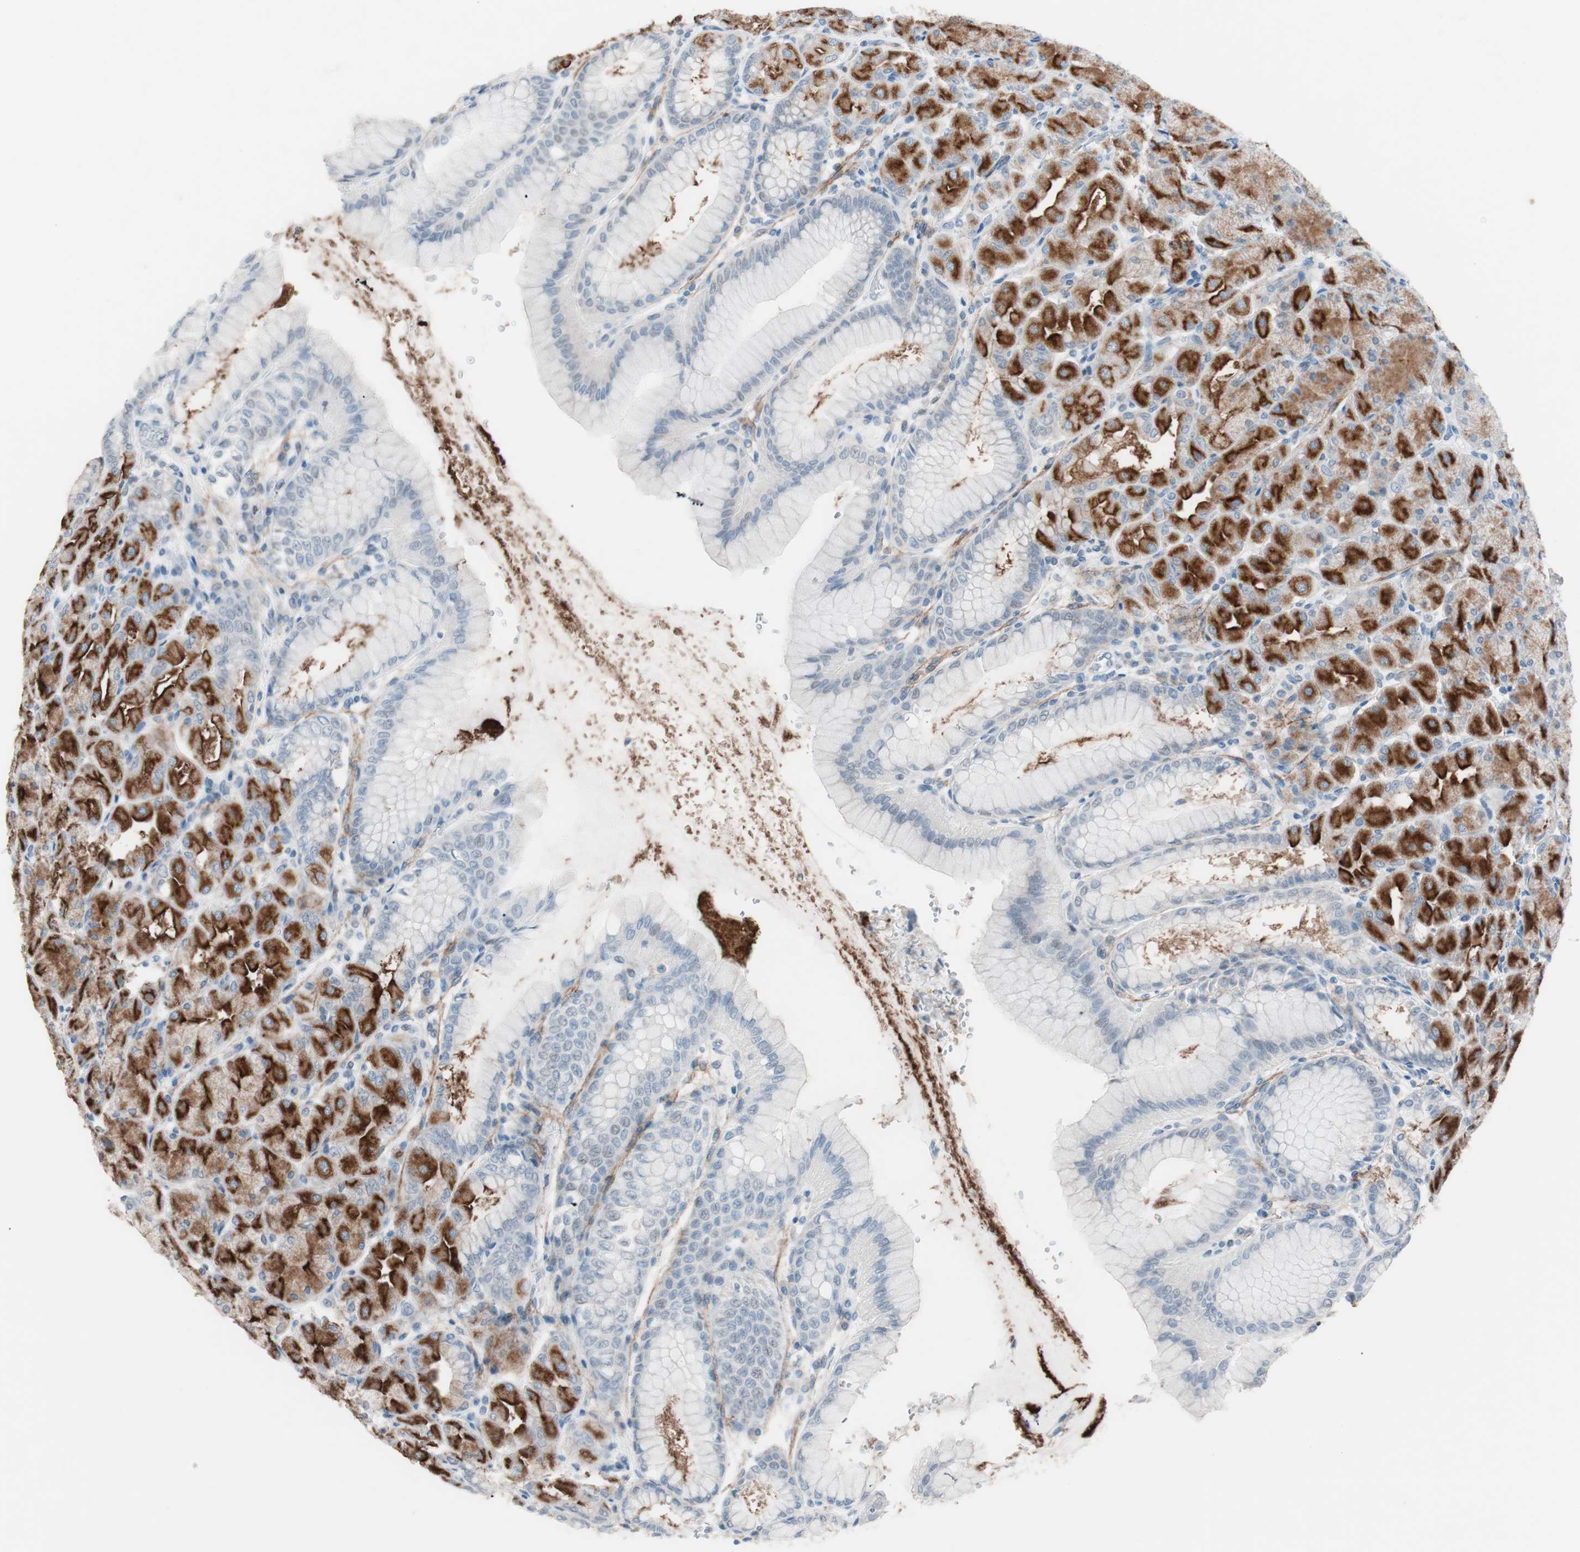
{"staining": {"intensity": "moderate", "quantity": "25%-75%", "location": "cytoplasmic/membranous,nuclear"}, "tissue": "stomach", "cell_type": "Glandular cells", "image_type": "normal", "snomed": [{"axis": "morphology", "description": "Normal tissue, NOS"}, {"axis": "topography", "description": "Stomach, upper"}], "caption": "High-power microscopy captured an immunohistochemistry (IHC) micrograph of normal stomach, revealing moderate cytoplasmic/membranous,nuclear staining in about 25%-75% of glandular cells.", "gene": "FOSL1", "patient": {"sex": "female", "age": 56}}